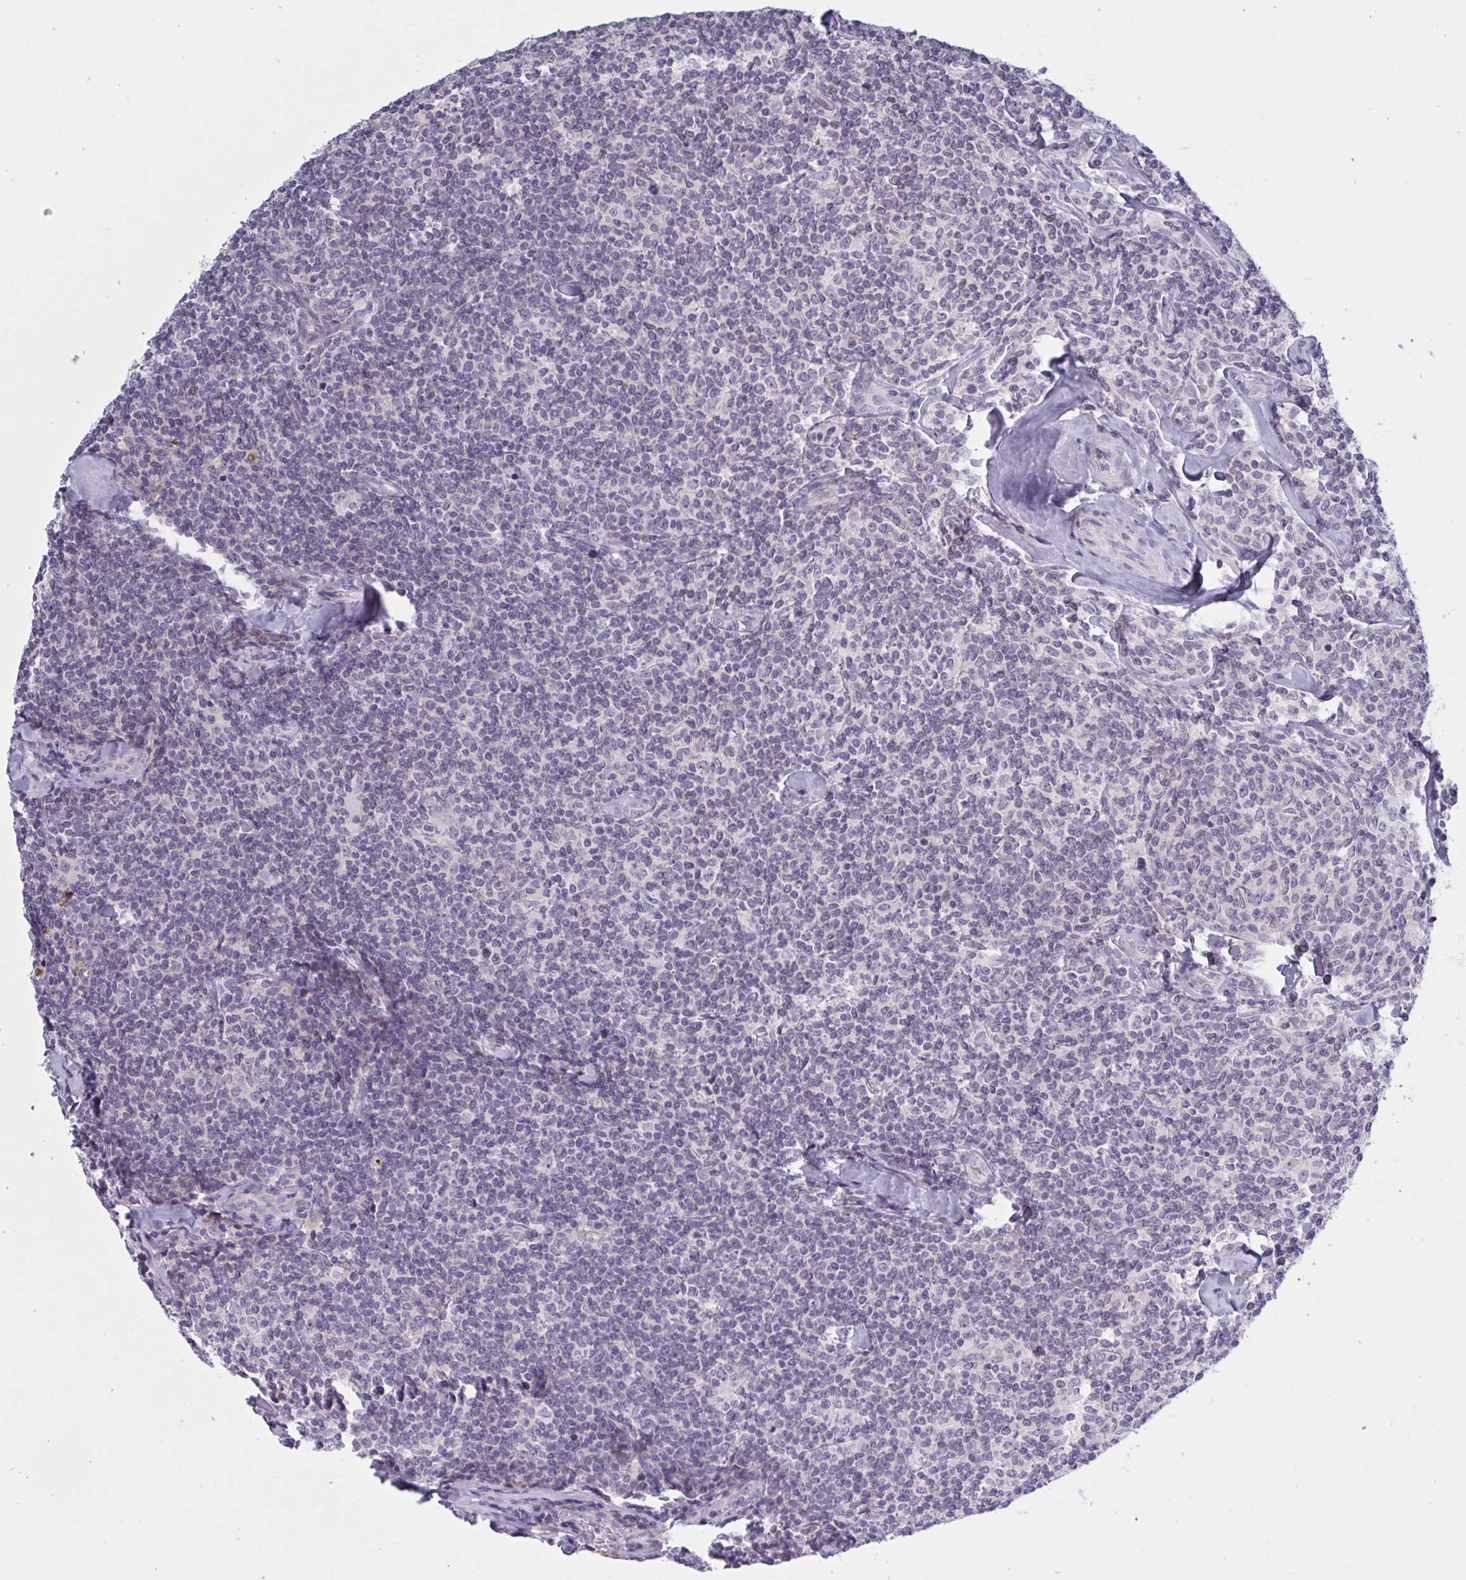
{"staining": {"intensity": "negative", "quantity": "none", "location": "none"}, "tissue": "lymphoma", "cell_type": "Tumor cells", "image_type": "cancer", "snomed": [{"axis": "morphology", "description": "Malignant lymphoma, non-Hodgkin's type, Low grade"}, {"axis": "topography", "description": "Lymph node"}], "caption": "A photomicrograph of human lymphoma is negative for staining in tumor cells.", "gene": "HSD11B2", "patient": {"sex": "female", "age": 56}}